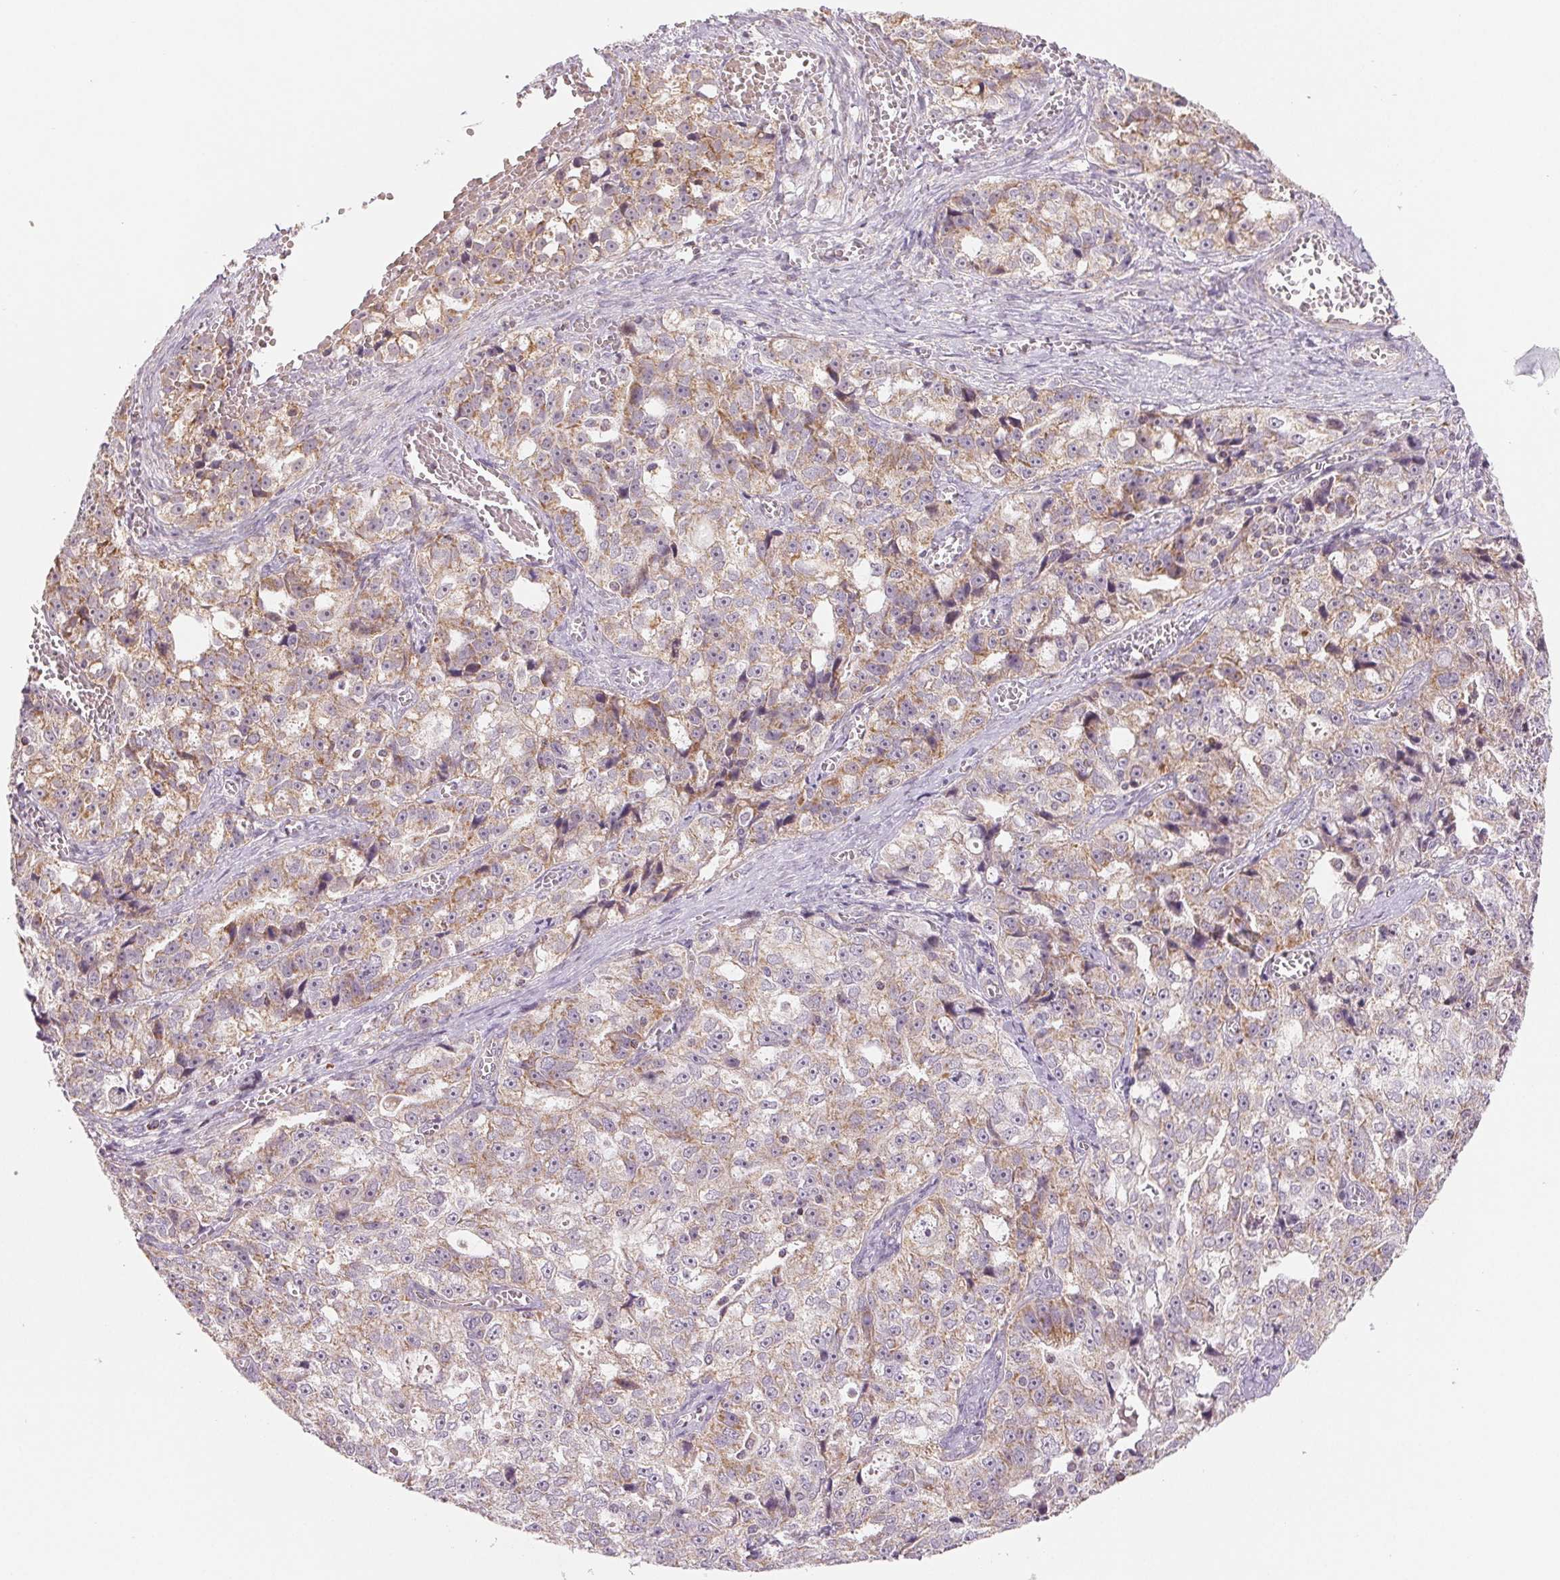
{"staining": {"intensity": "weak", "quantity": "<25%", "location": "cytoplasmic/membranous"}, "tissue": "ovarian cancer", "cell_type": "Tumor cells", "image_type": "cancer", "snomed": [{"axis": "morphology", "description": "Cystadenocarcinoma, serous, NOS"}, {"axis": "topography", "description": "Ovary"}], "caption": "This micrograph is of serous cystadenocarcinoma (ovarian) stained with immunohistochemistry (IHC) to label a protein in brown with the nuclei are counter-stained blue. There is no positivity in tumor cells. (Immunohistochemistry, brightfield microscopy, high magnification).", "gene": "HINT2", "patient": {"sex": "female", "age": 51}}